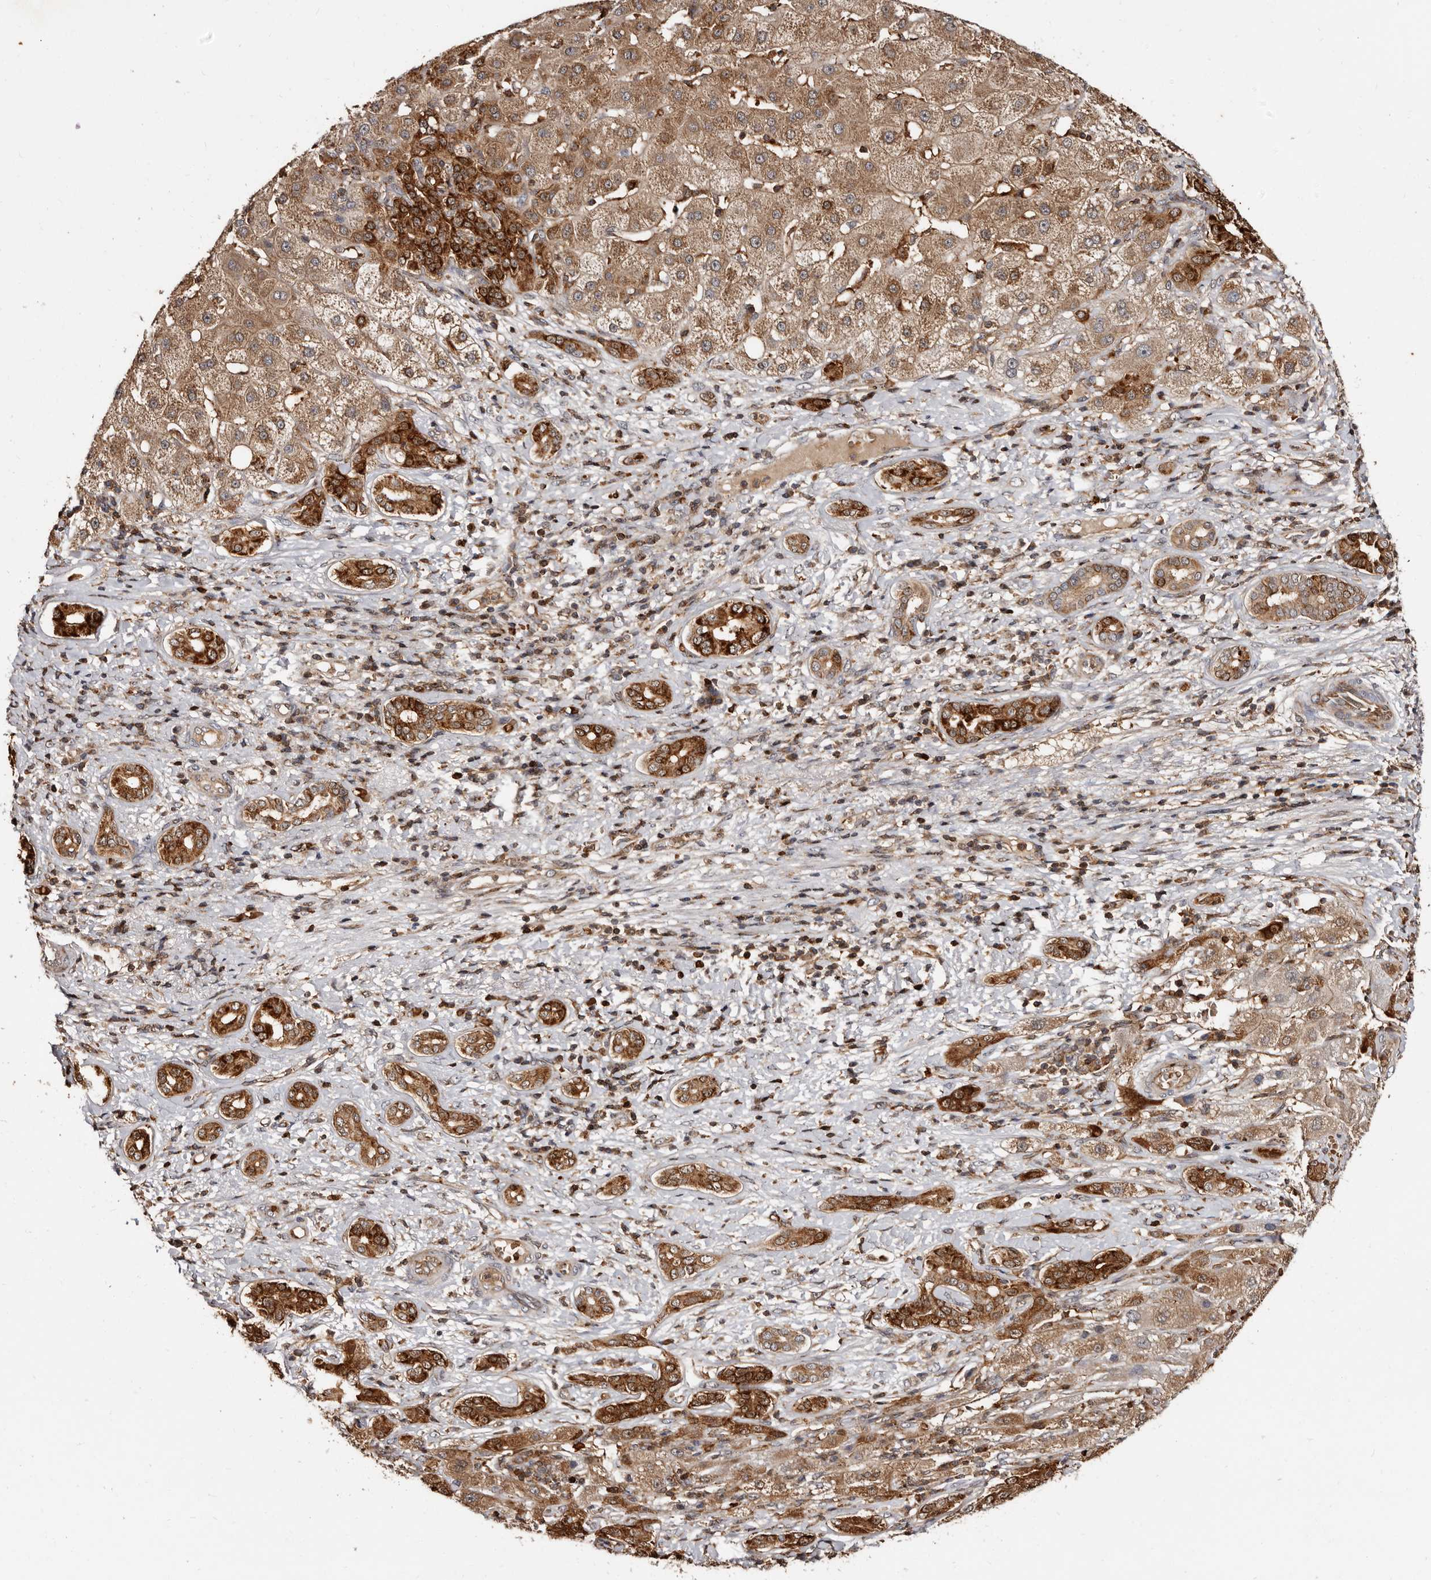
{"staining": {"intensity": "strong", "quantity": ">75%", "location": "cytoplasmic/membranous"}, "tissue": "liver cancer", "cell_type": "Tumor cells", "image_type": "cancer", "snomed": [{"axis": "morphology", "description": "Carcinoma, Hepatocellular, NOS"}, {"axis": "topography", "description": "Liver"}], "caption": "The micrograph demonstrates staining of hepatocellular carcinoma (liver), revealing strong cytoplasmic/membranous protein positivity (brown color) within tumor cells.", "gene": "BAX", "patient": {"sex": "male", "age": 65}}